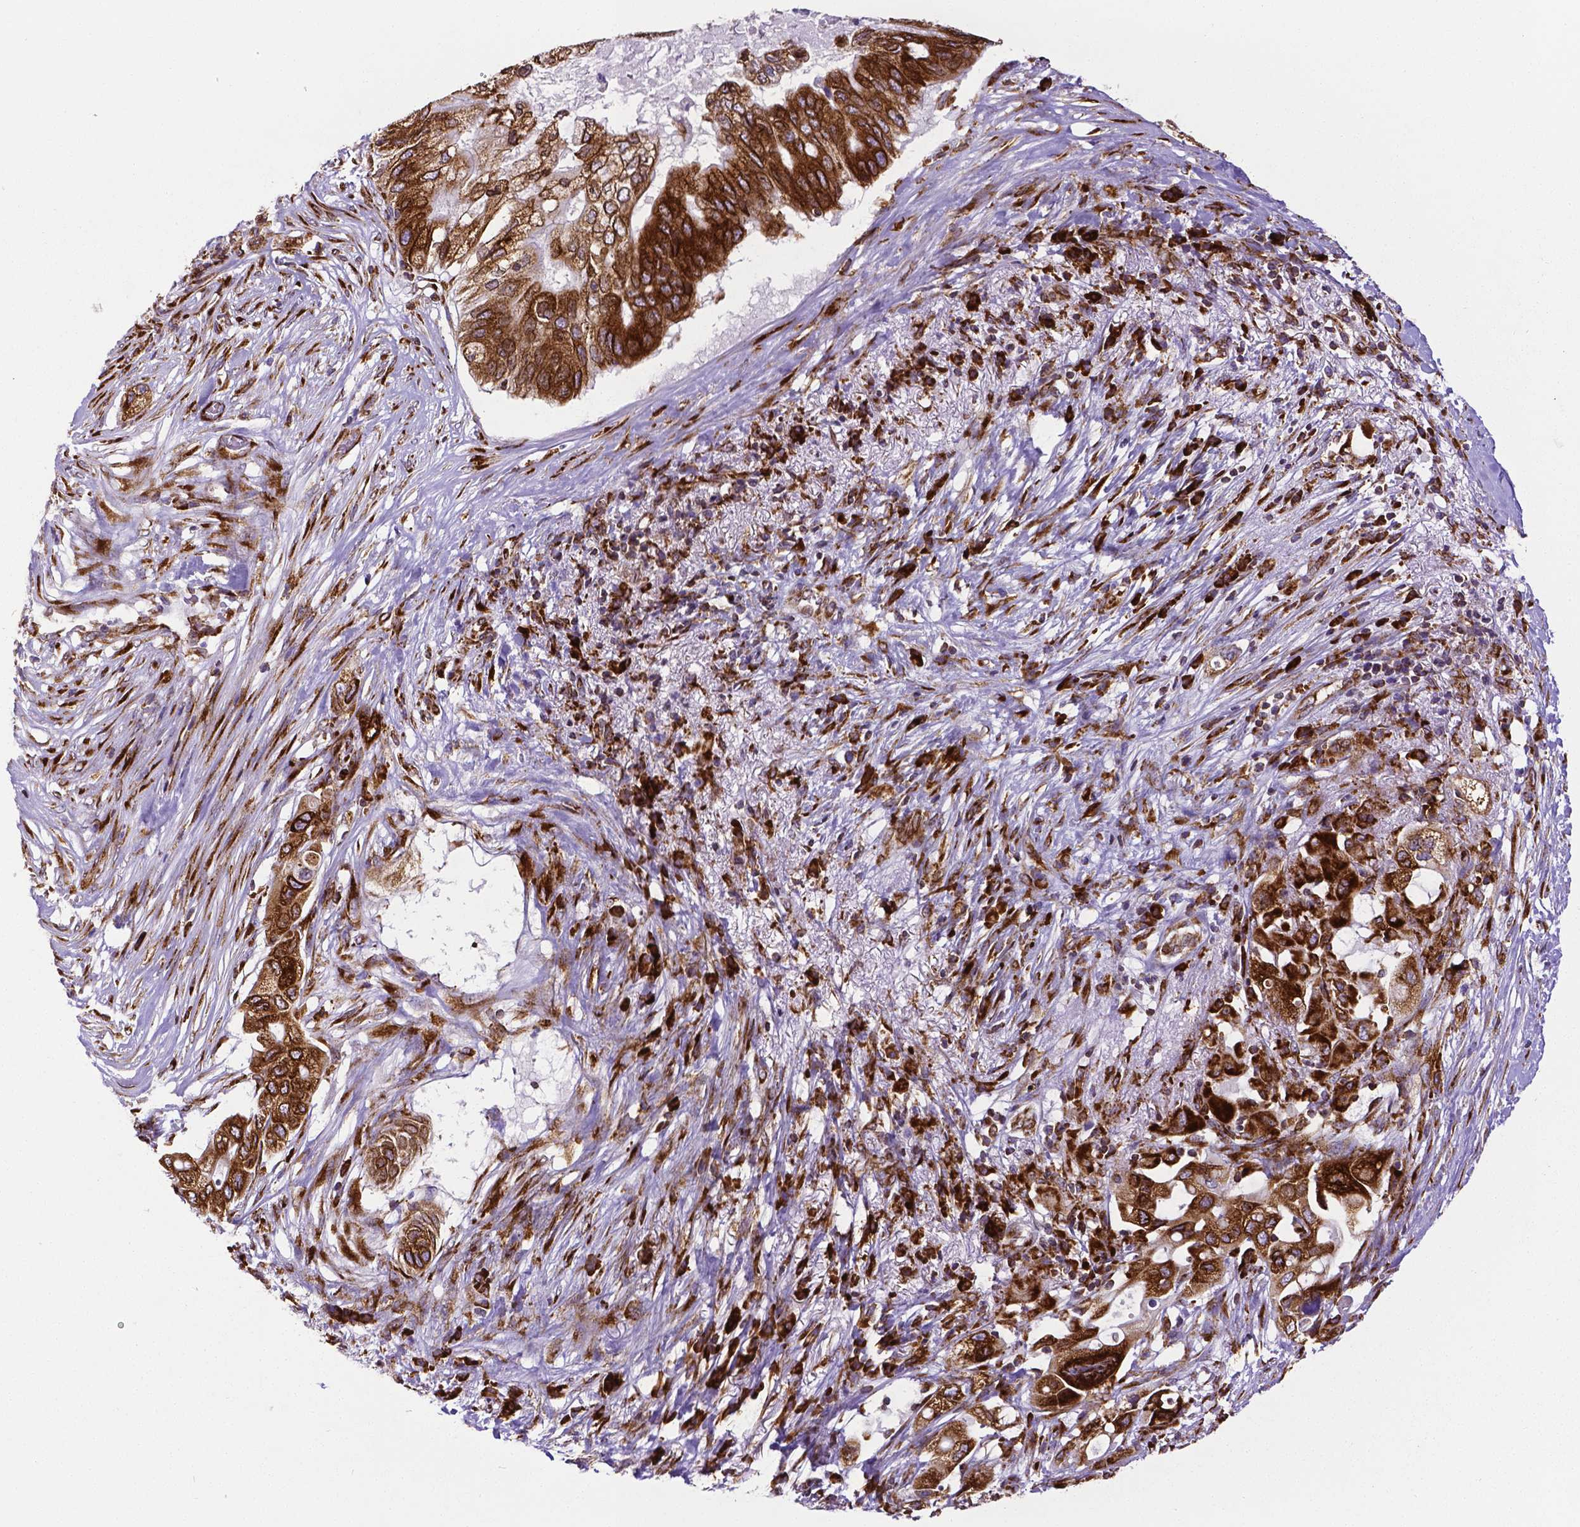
{"staining": {"intensity": "strong", "quantity": ">75%", "location": "cytoplasmic/membranous"}, "tissue": "pancreatic cancer", "cell_type": "Tumor cells", "image_type": "cancer", "snomed": [{"axis": "morphology", "description": "Adenocarcinoma, NOS"}, {"axis": "topography", "description": "Pancreas"}], "caption": "Pancreatic cancer (adenocarcinoma) stained for a protein exhibits strong cytoplasmic/membranous positivity in tumor cells.", "gene": "MTDH", "patient": {"sex": "female", "age": 72}}